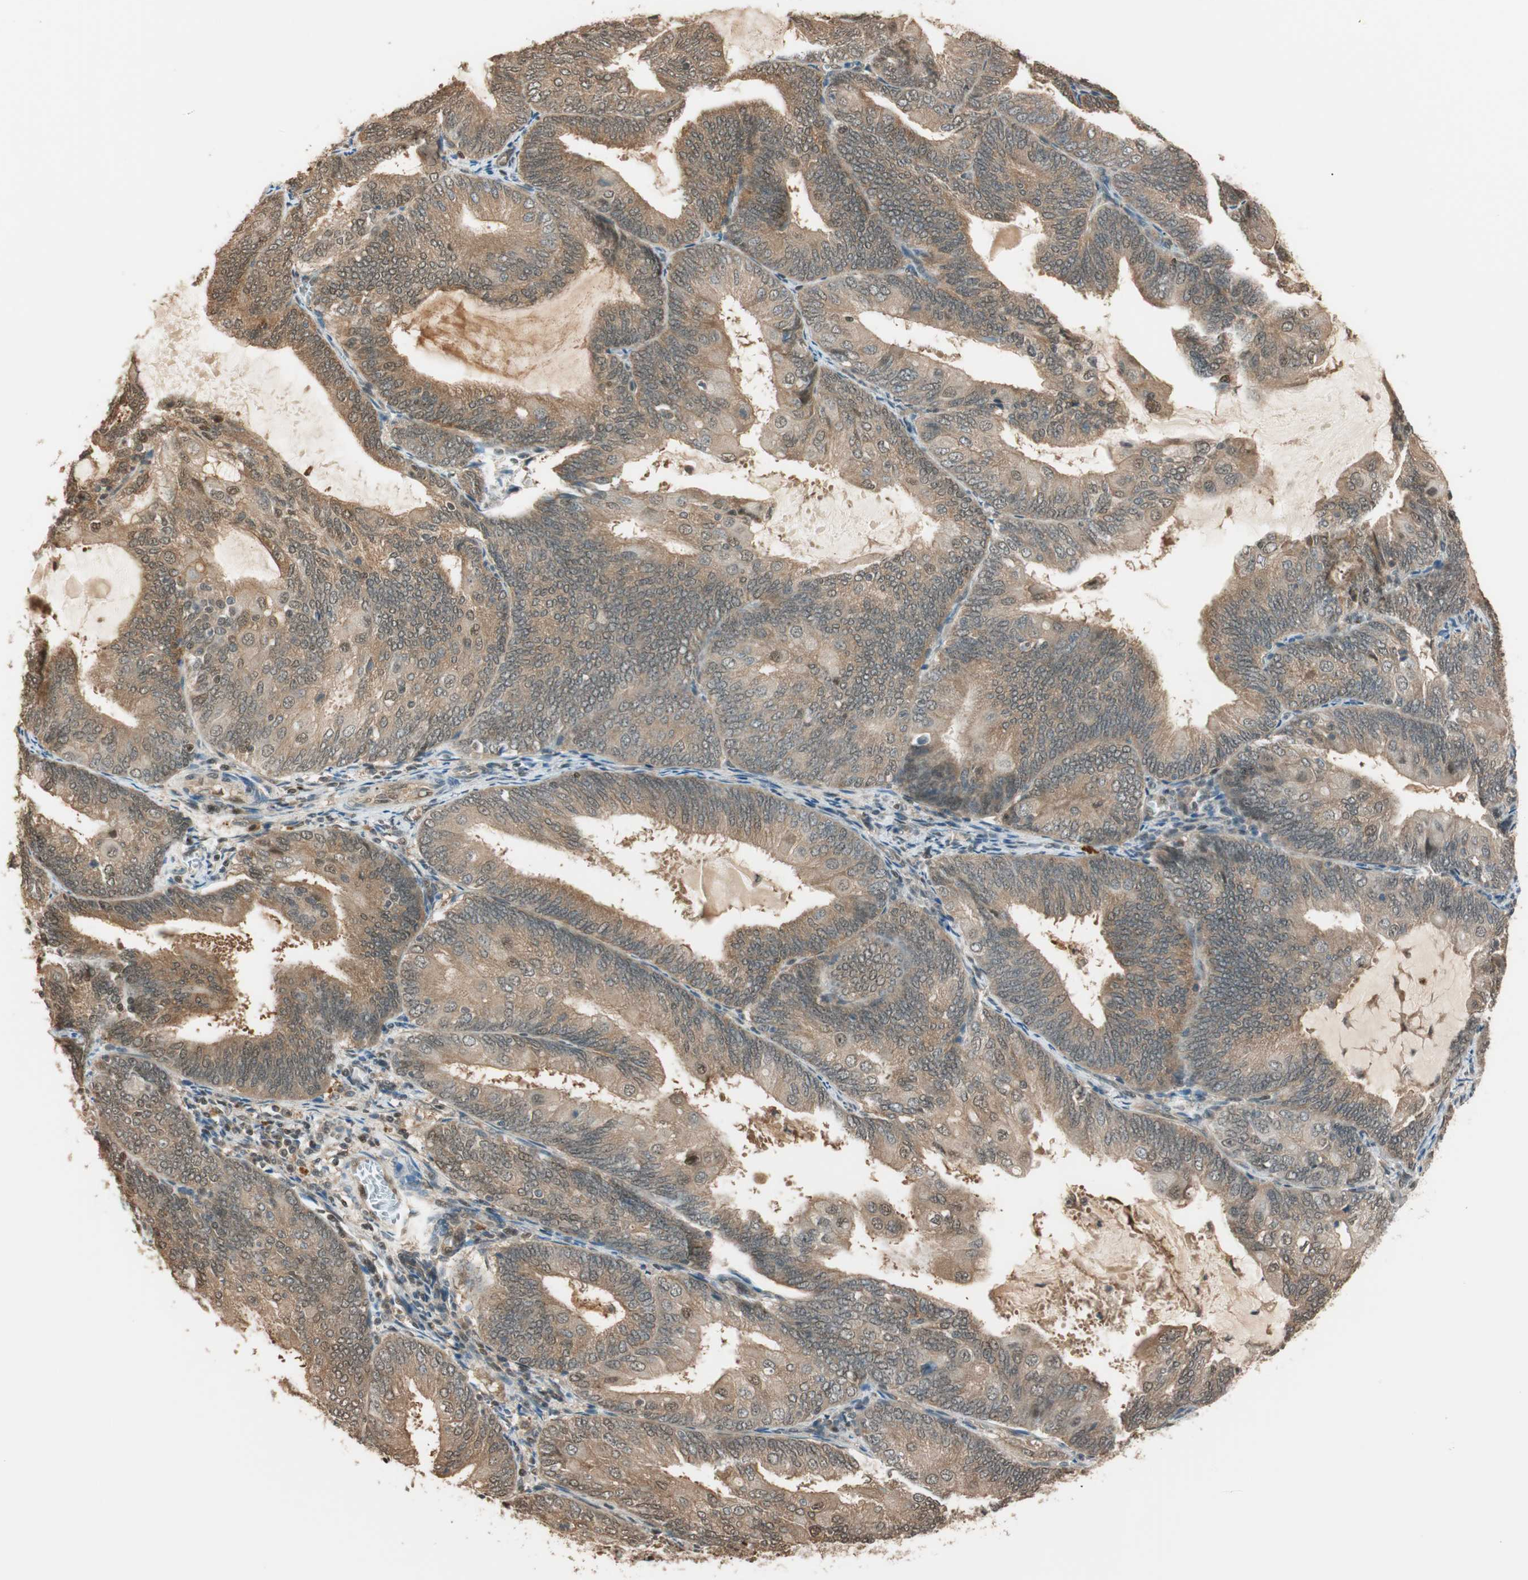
{"staining": {"intensity": "moderate", "quantity": ">75%", "location": "cytoplasmic/membranous,nuclear"}, "tissue": "endometrial cancer", "cell_type": "Tumor cells", "image_type": "cancer", "snomed": [{"axis": "morphology", "description": "Adenocarcinoma, NOS"}, {"axis": "topography", "description": "Endometrium"}], "caption": "Immunohistochemical staining of adenocarcinoma (endometrial) demonstrates moderate cytoplasmic/membranous and nuclear protein positivity in approximately >75% of tumor cells.", "gene": "ZNF443", "patient": {"sex": "female", "age": 81}}